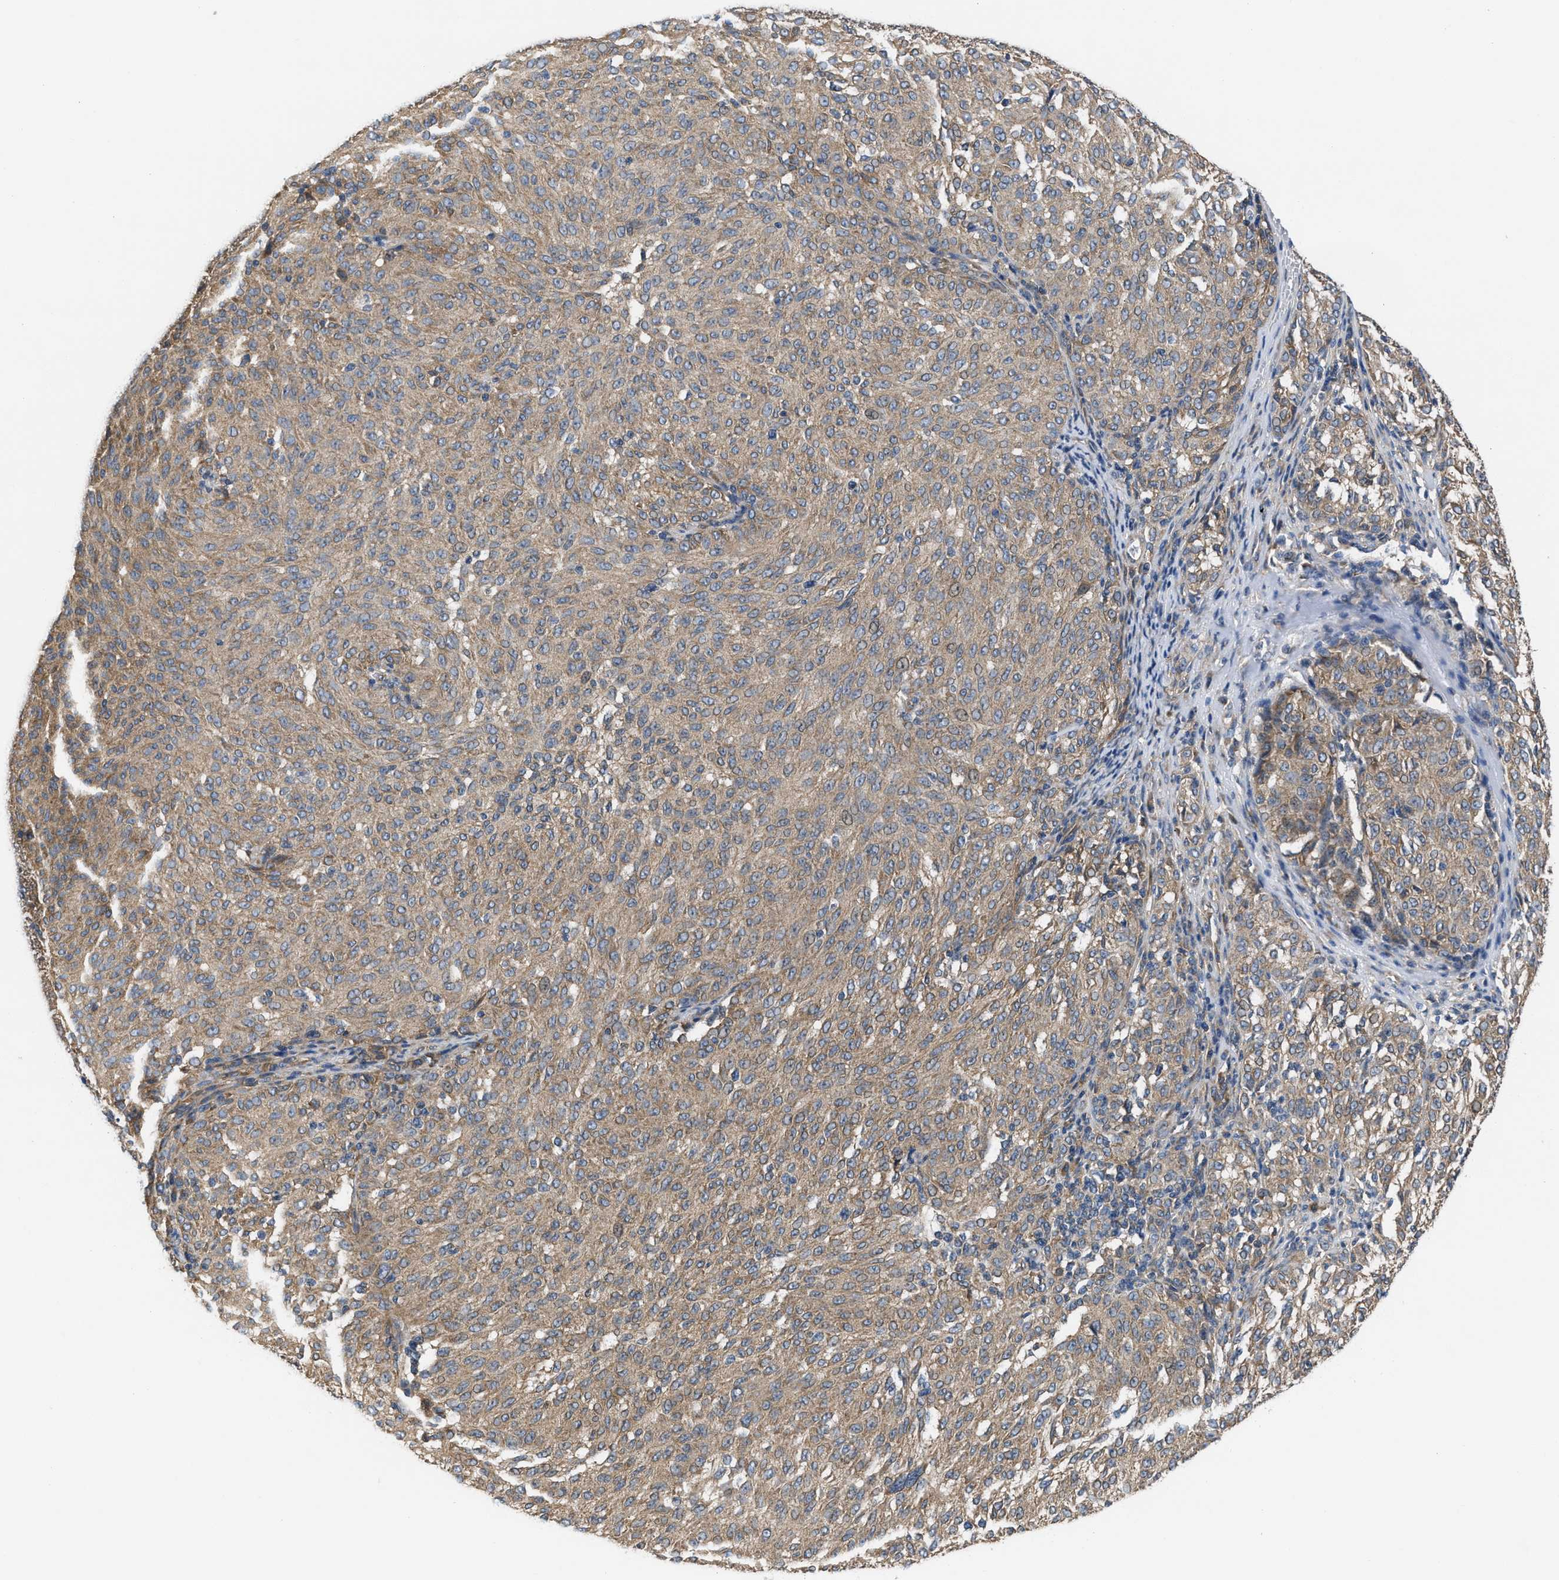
{"staining": {"intensity": "moderate", "quantity": ">75%", "location": "cytoplasmic/membranous"}, "tissue": "melanoma", "cell_type": "Tumor cells", "image_type": "cancer", "snomed": [{"axis": "morphology", "description": "Malignant melanoma, NOS"}, {"axis": "topography", "description": "Skin"}], "caption": "DAB (3,3'-diaminobenzidine) immunohistochemical staining of human malignant melanoma displays moderate cytoplasmic/membranous protein staining in approximately >75% of tumor cells.", "gene": "CEP128", "patient": {"sex": "female", "age": 72}}